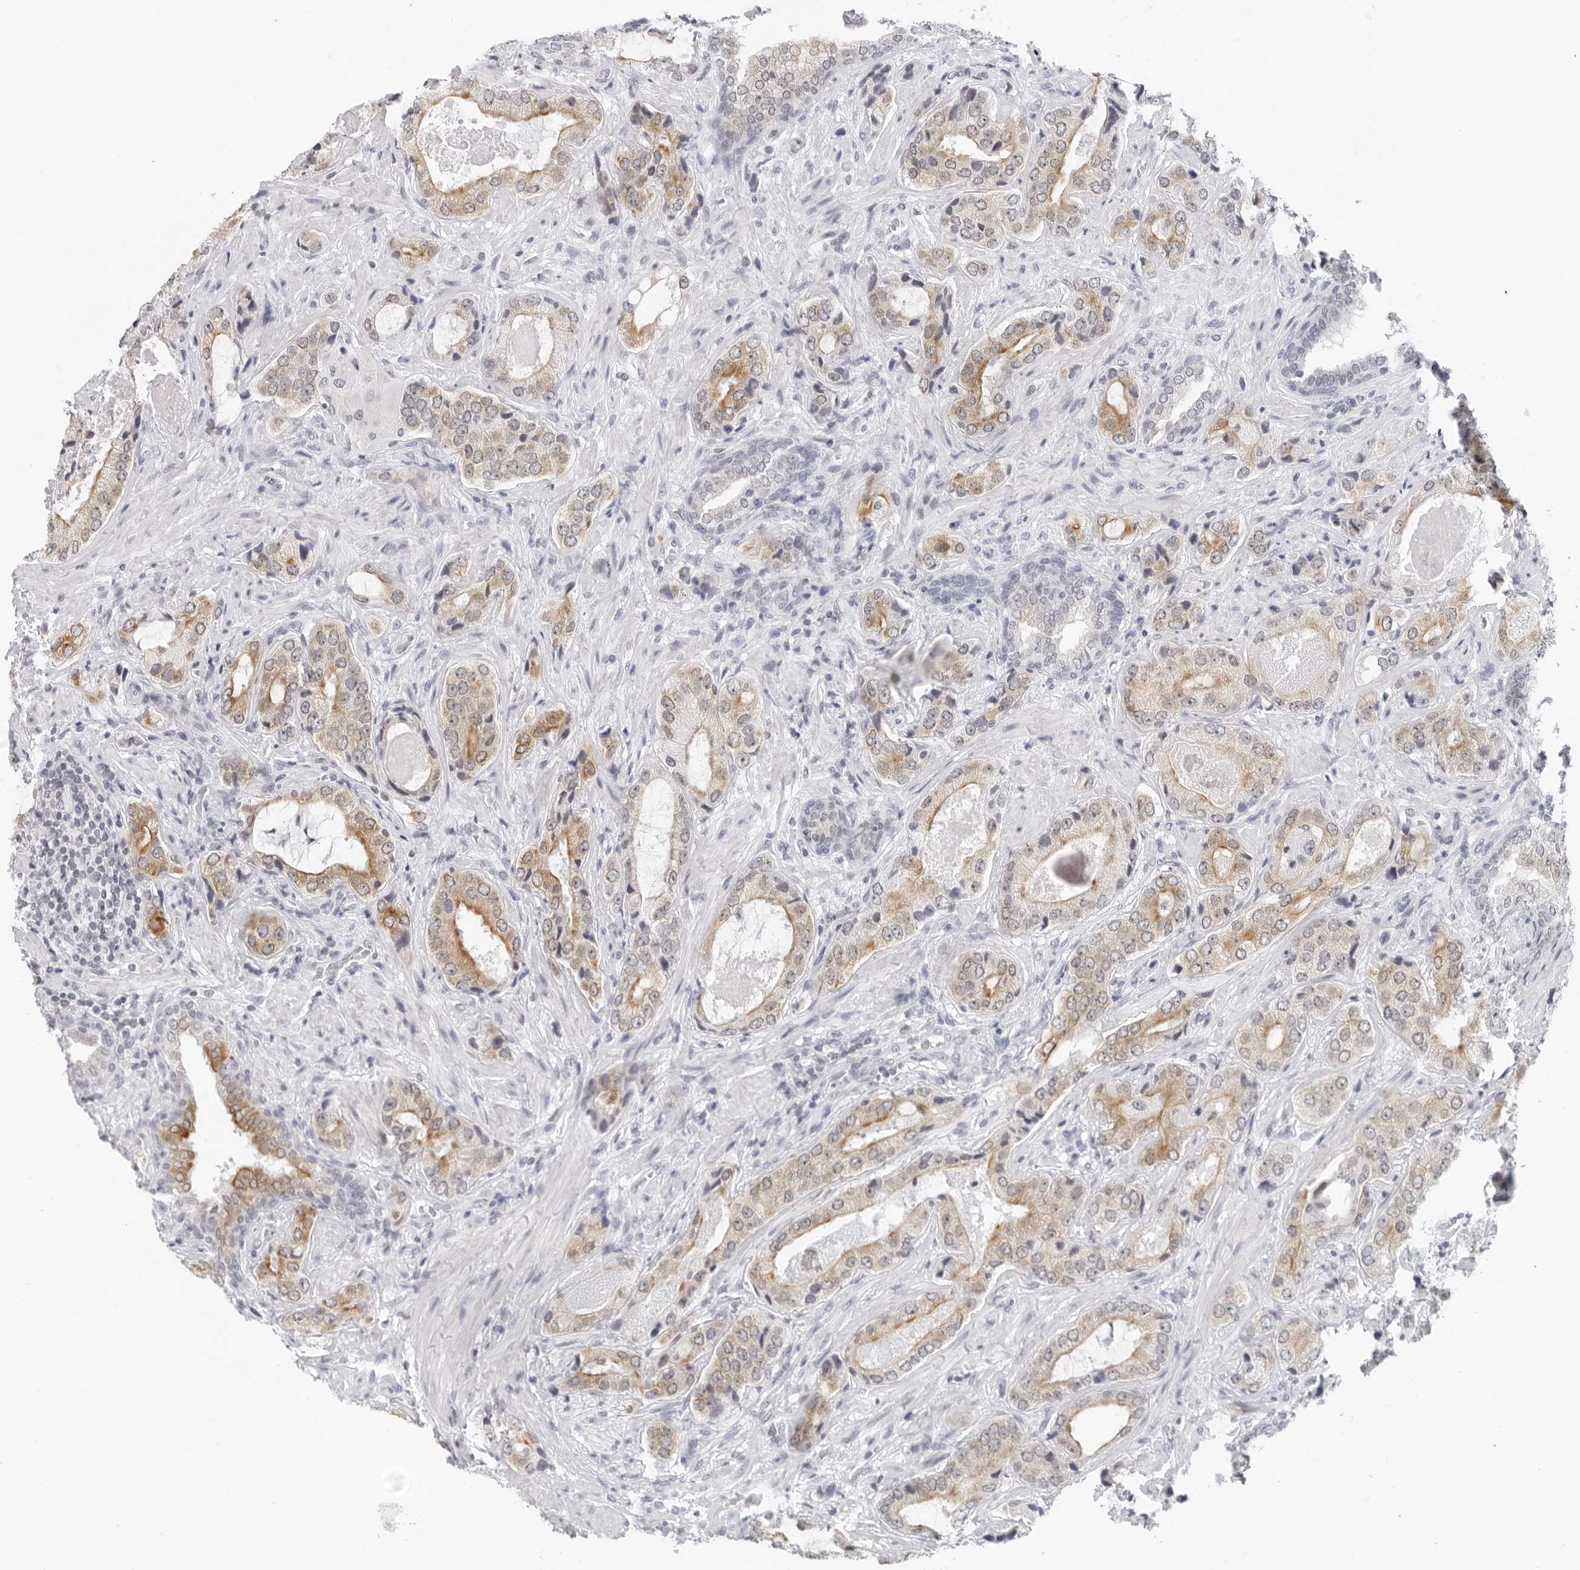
{"staining": {"intensity": "moderate", "quantity": ">75%", "location": "cytoplasmic/membranous"}, "tissue": "prostate cancer", "cell_type": "Tumor cells", "image_type": "cancer", "snomed": [{"axis": "morphology", "description": "Normal tissue, NOS"}, {"axis": "morphology", "description": "Adenocarcinoma, High grade"}, {"axis": "topography", "description": "Prostate"}, {"axis": "topography", "description": "Peripheral nerve tissue"}], "caption": "Human prostate cancer (high-grade adenocarcinoma) stained with a brown dye exhibits moderate cytoplasmic/membranous positive staining in approximately >75% of tumor cells.", "gene": "FLG2", "patient": {"sex": "male", "age": 59}}